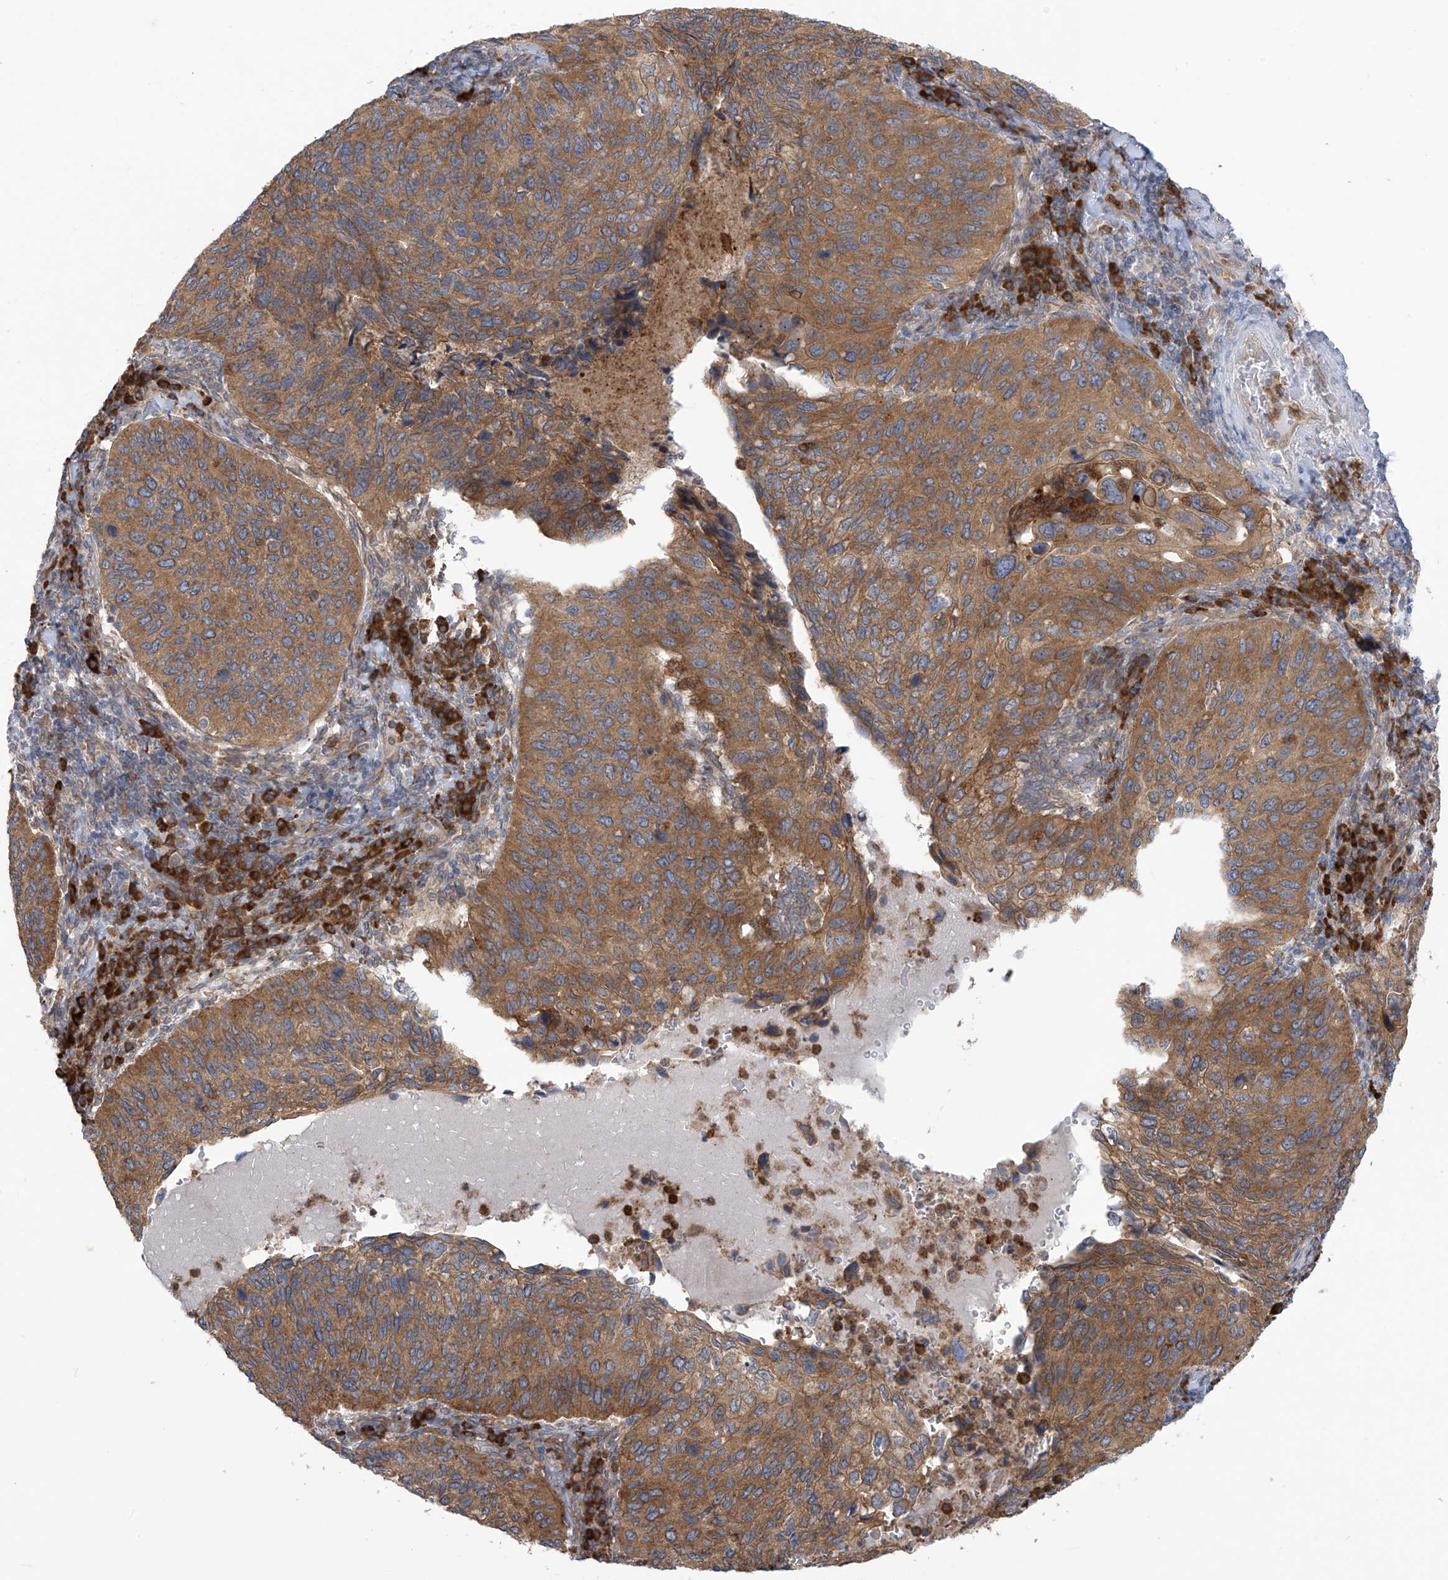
{"staining": {"intensity": "strong", "quantity": ">75%", "location": "cytoplasmic/membranous"}, "tissue": "cervical cancer", "cell_type": "Tumor cells", "image_type": "cancer", "snomed": [{"axis": "morphology", "description": "Squamous cell carcinoma, NOS"}, {"axis": "topography", "description": "Cervix"}], "caption": "An image showing strong cytoplasmic/membranous expression in about >75% of tumor cells in squamous cell carcinoma (cervical), as visualized by brown immunohistochemical staining.", "gene": "KIAA1522", "patient": {"sex": "female", "age": 38}}